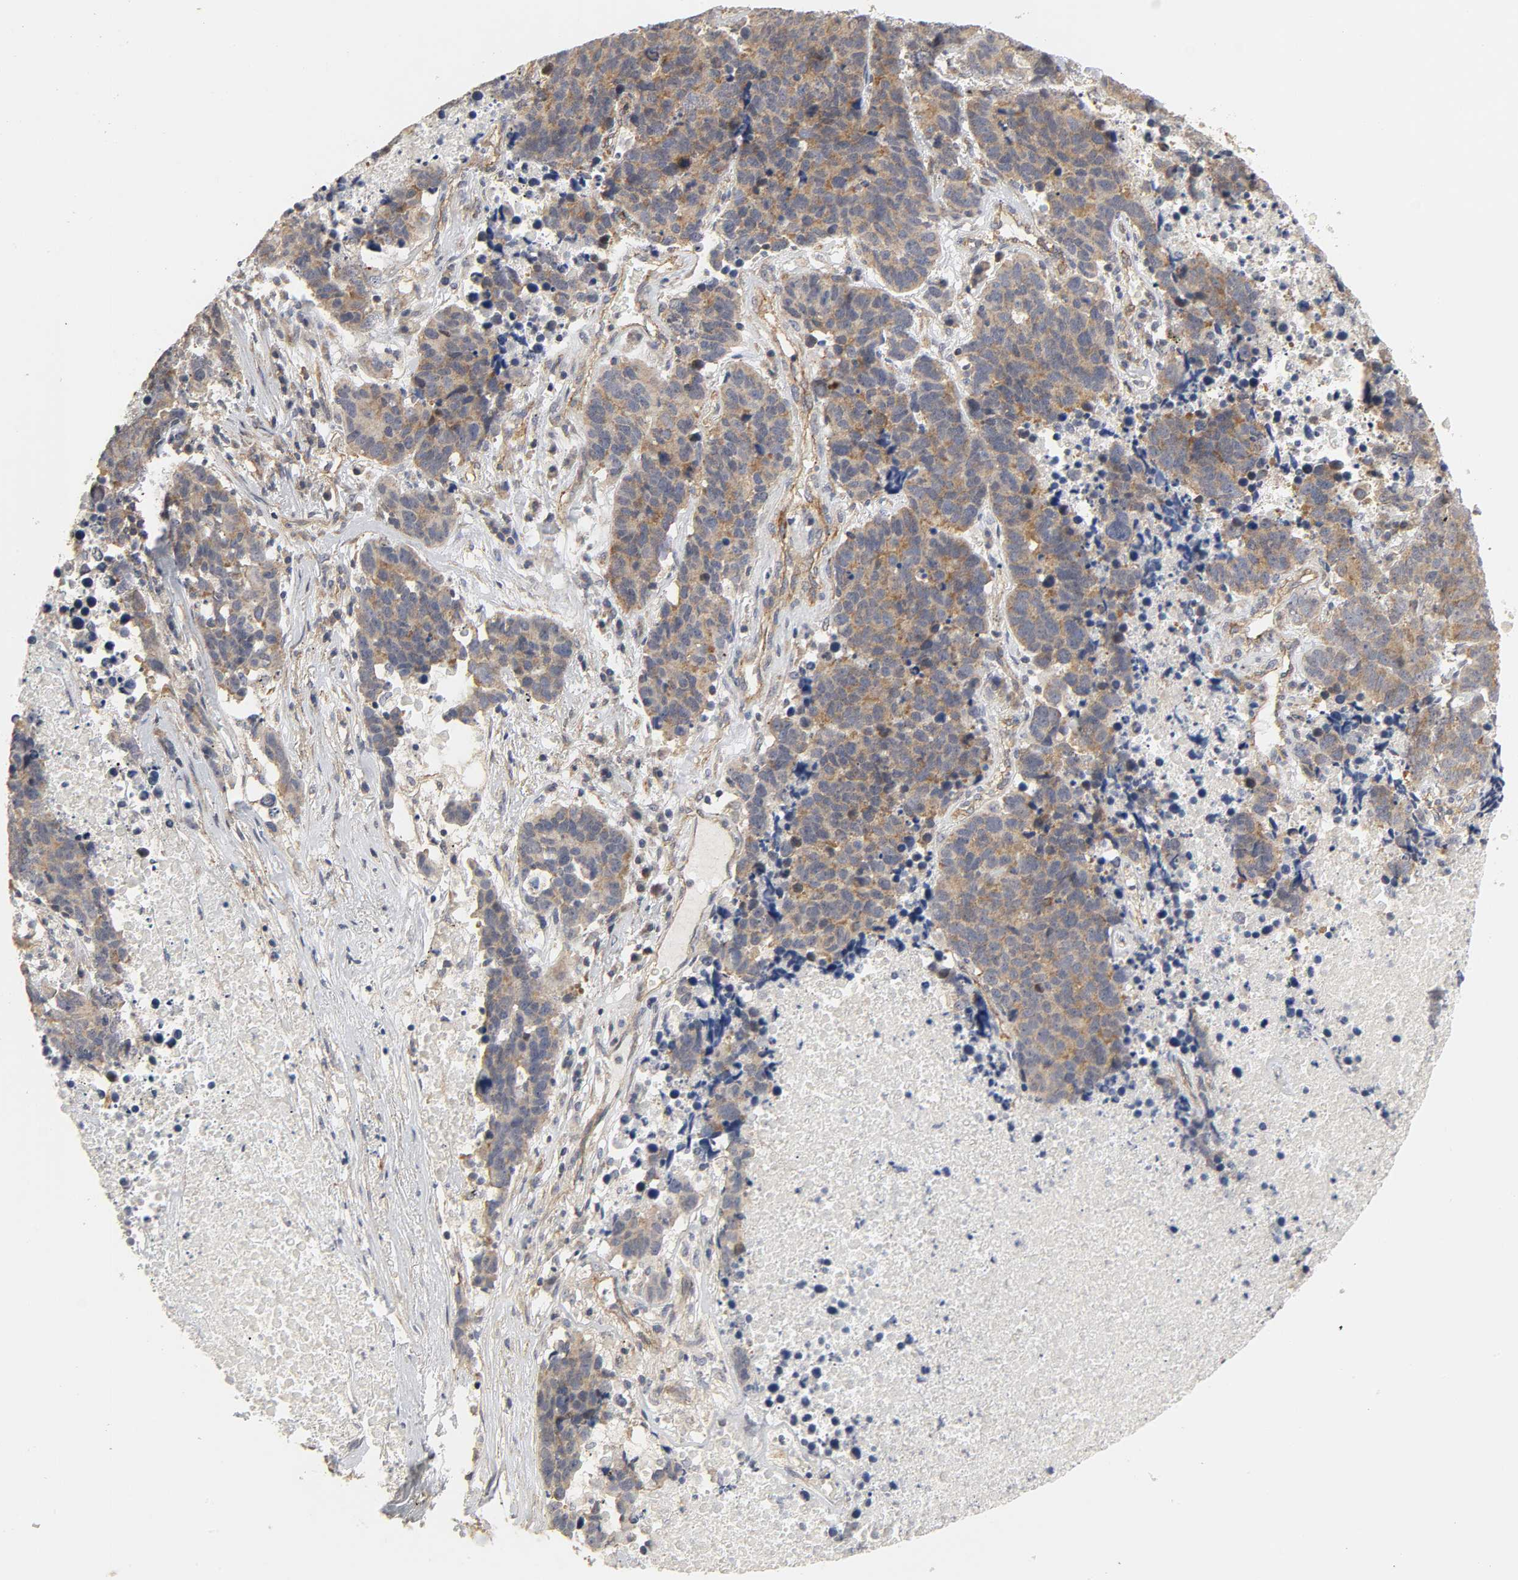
{"staining": {"intensity": "strong", "quantity": ">75%", "location": "cytoplasmic/membranous"}, "tissue": "lung cancer", "cell_type": "Tumor cells", "image_type": "cancer", "snomed": [{"axis": "morphology", "description": "Carcinoid, malignant, NOS"}, {"axis": "topography", "description": "Lung"}], "caption": "Approximately >75% of tumor cells in lung cancer (carcinoid (malignant)) display strong cytoplasmic/membranous protein staining as visualized by brown immunohistochemical staining.", "gene": "SH3GLB1", "patient": {"sex": "male", "age": 60}}